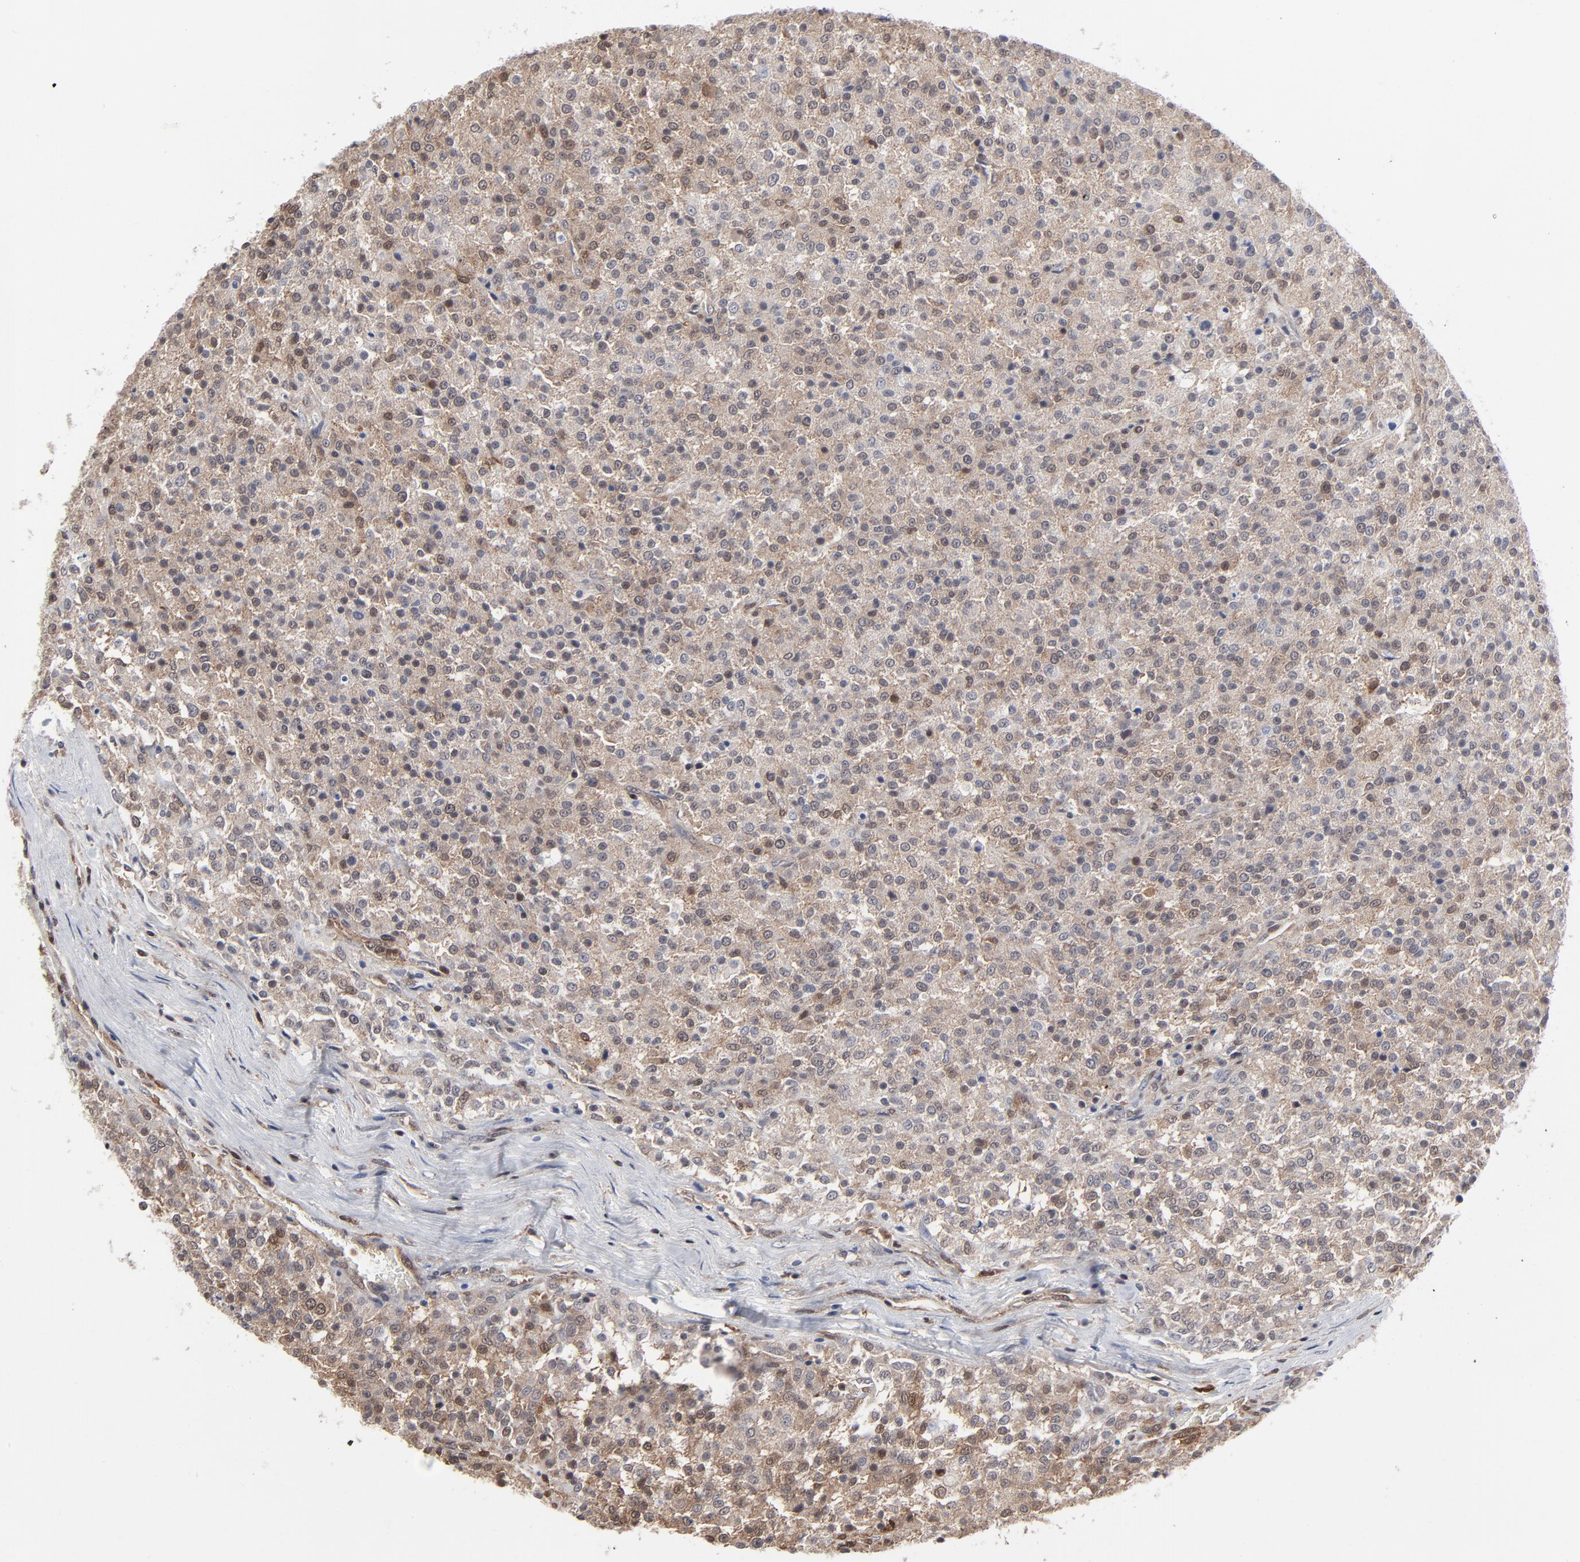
{"staining": {"intensity": "moderate", "quantity": ">75%", "location": "cytoplasmic/membranous"}, "tissue": "testis cancer", "cell_type": "Tumor cells", "image_type": "cancer", "snomed": [{"axis": "morphology", "description": "Seminoma, NOS"}, {"axis": "topography", "description": "Testis"}], "caption": "Protein staining of testis cancer tissue shows moderate cytoplasmic/membranous staining in approximately >75% of tumor cells.", "gene": "MAP2K1", "patient": {"sex": "male", "age": 59}}